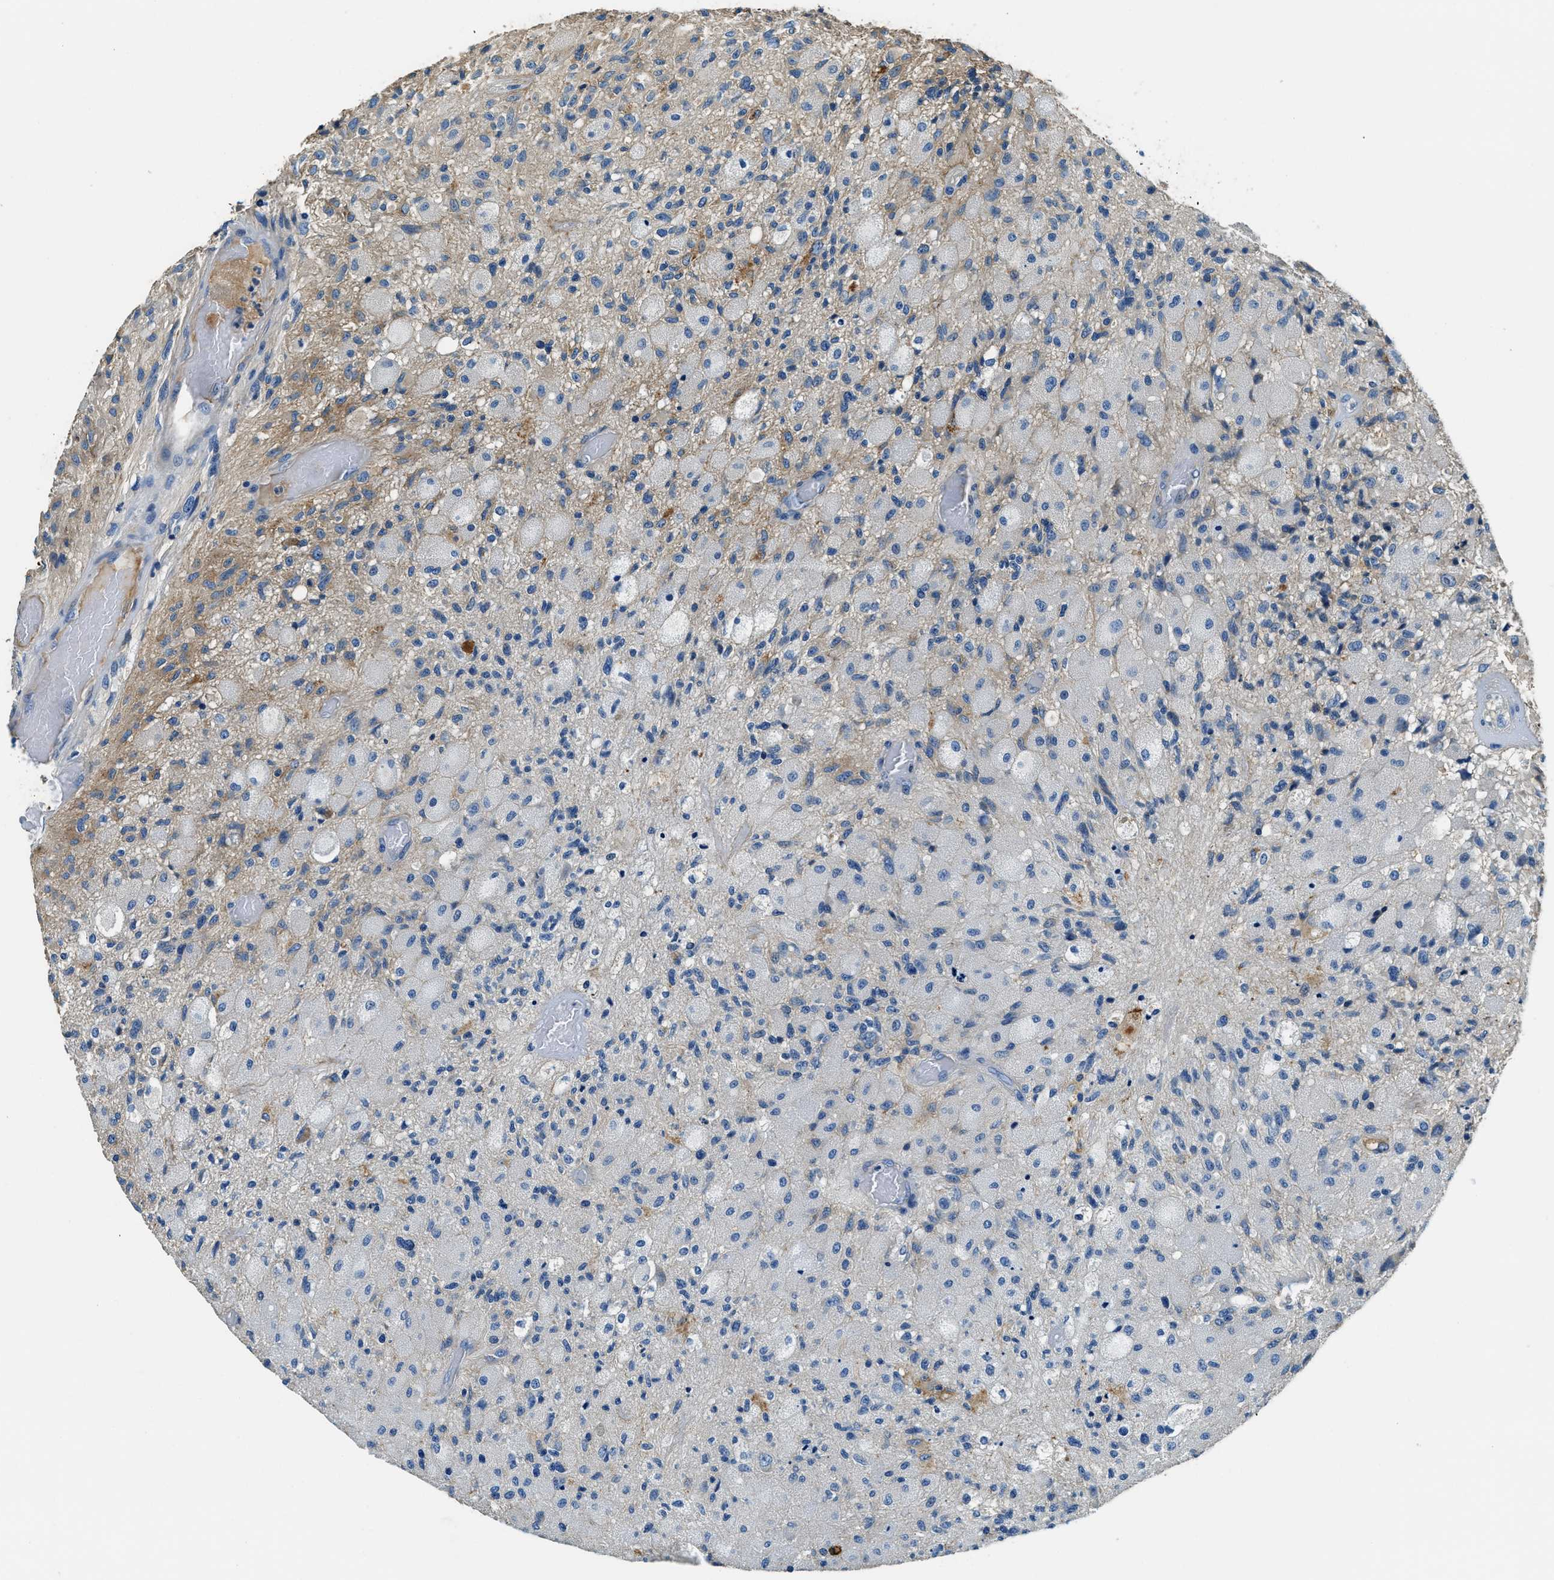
{"staining": {"intensity": "weak", "quantity": "<25%", "location": "cytoplasmic/membranous"}, "tissue": "glioma", "cell_type": "Tumor cells", "image_type": "cancer", "snomed": [{"axis": "morphology", "description": "Normal tissue, NOS"}, {"axis": "morphology", "description": "Glioma, malignant, High grade"}, {"axis": "topography", "description": "Cerebral cortex"}], "caption": "Image shows no significant protein expression in tumor cells of malignant glioma (high-grade). Nuclei are stained in blue.", "gene": "TMEM186", "patient": {"sex": "male", "age": 77}}